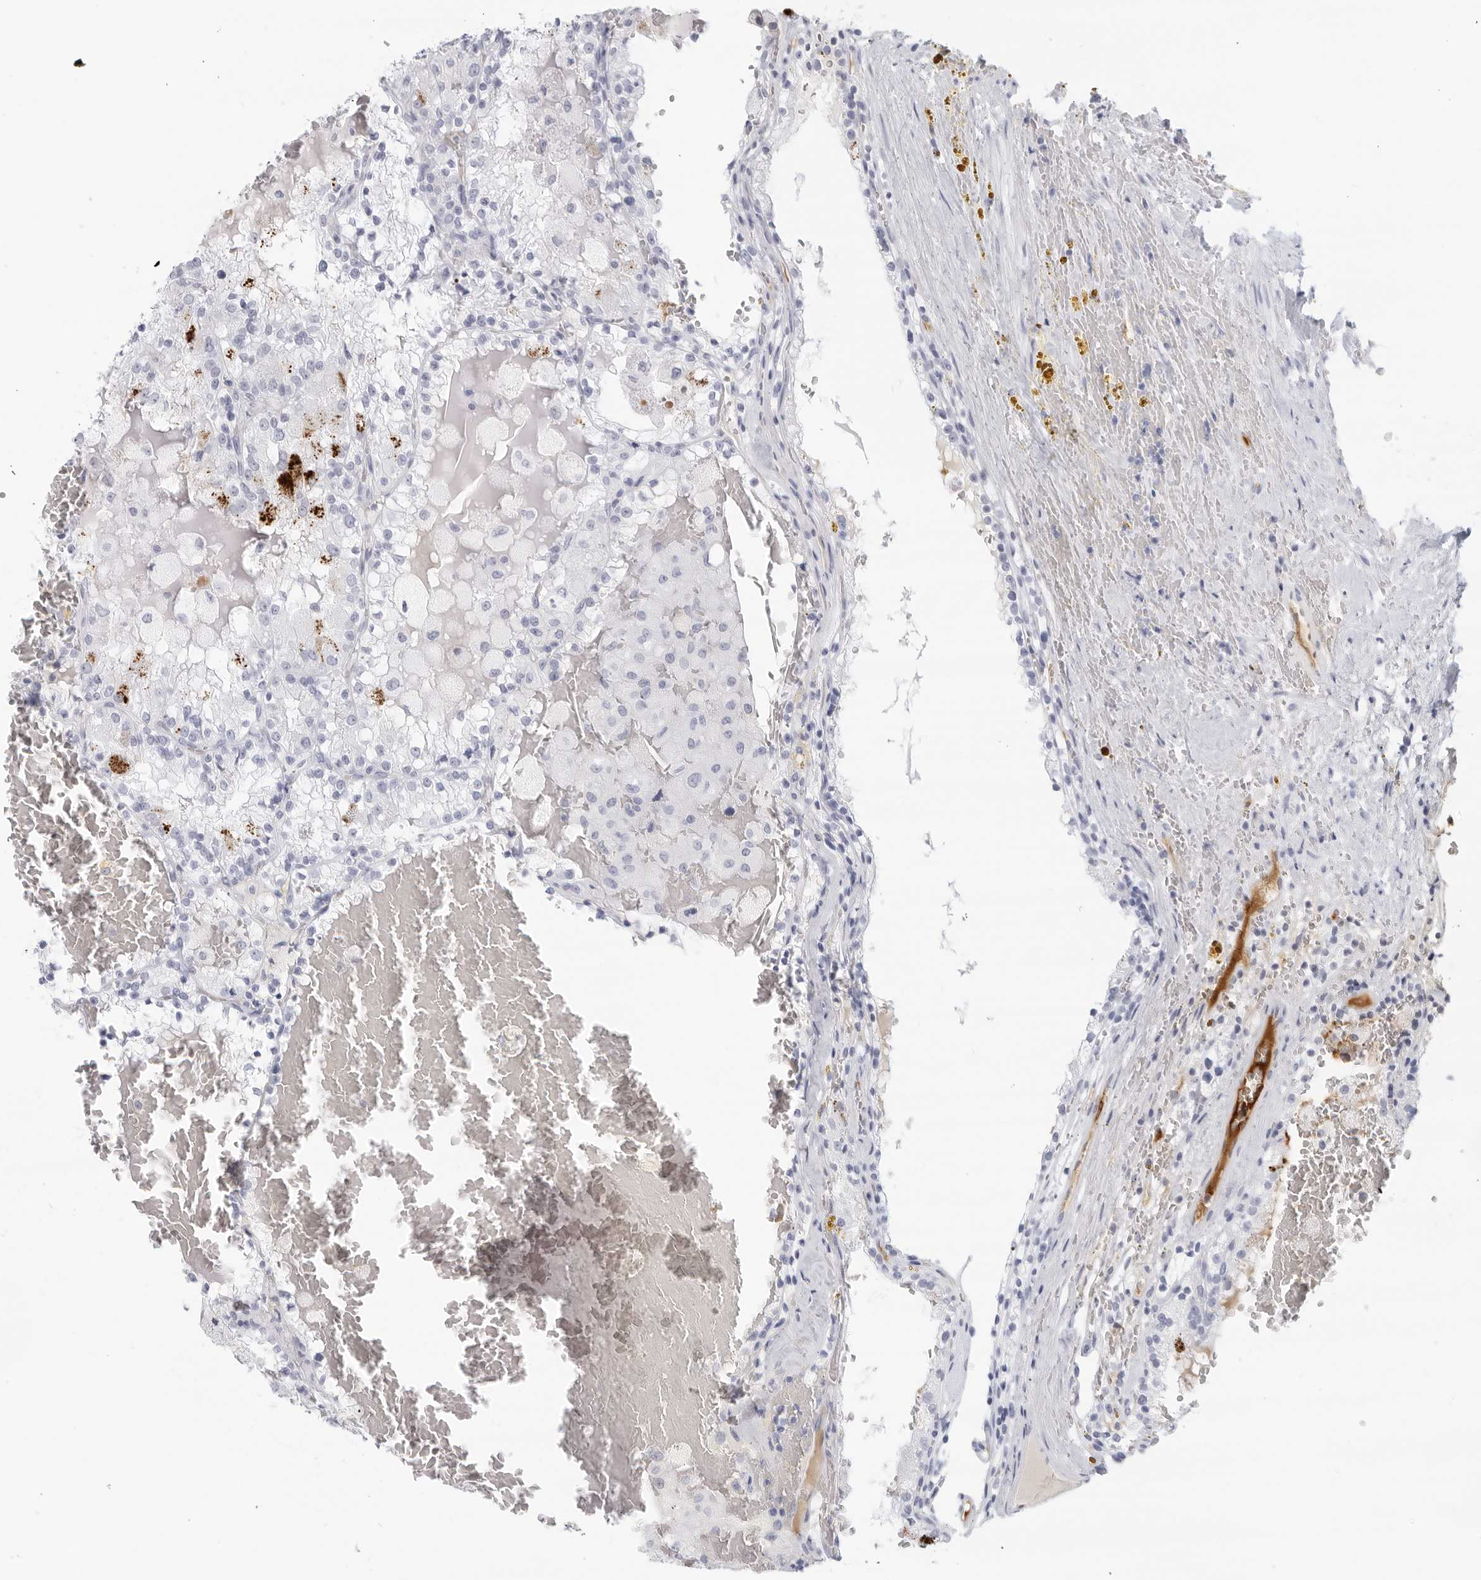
{"staining": {"intensity": "negative", "quantity": "none", "location": "none"}, "tissue": "renal cancer", "cell_type": "Tumor cells", "image_type": "cancer", "snomed": [{"axis": "morphology", "description": "Adenocarcinoma, NOS"}, {"axis": "topography", "description": "Kidney"}], "caption": "A high-resolution photomicrograph shows immunohistochemistry (IHC) staining of adenocarcinoma (renal), which shows no significant expression in tumor cells.", "gene": "FGG", "patient": {"sex": "female", "age": 56}}